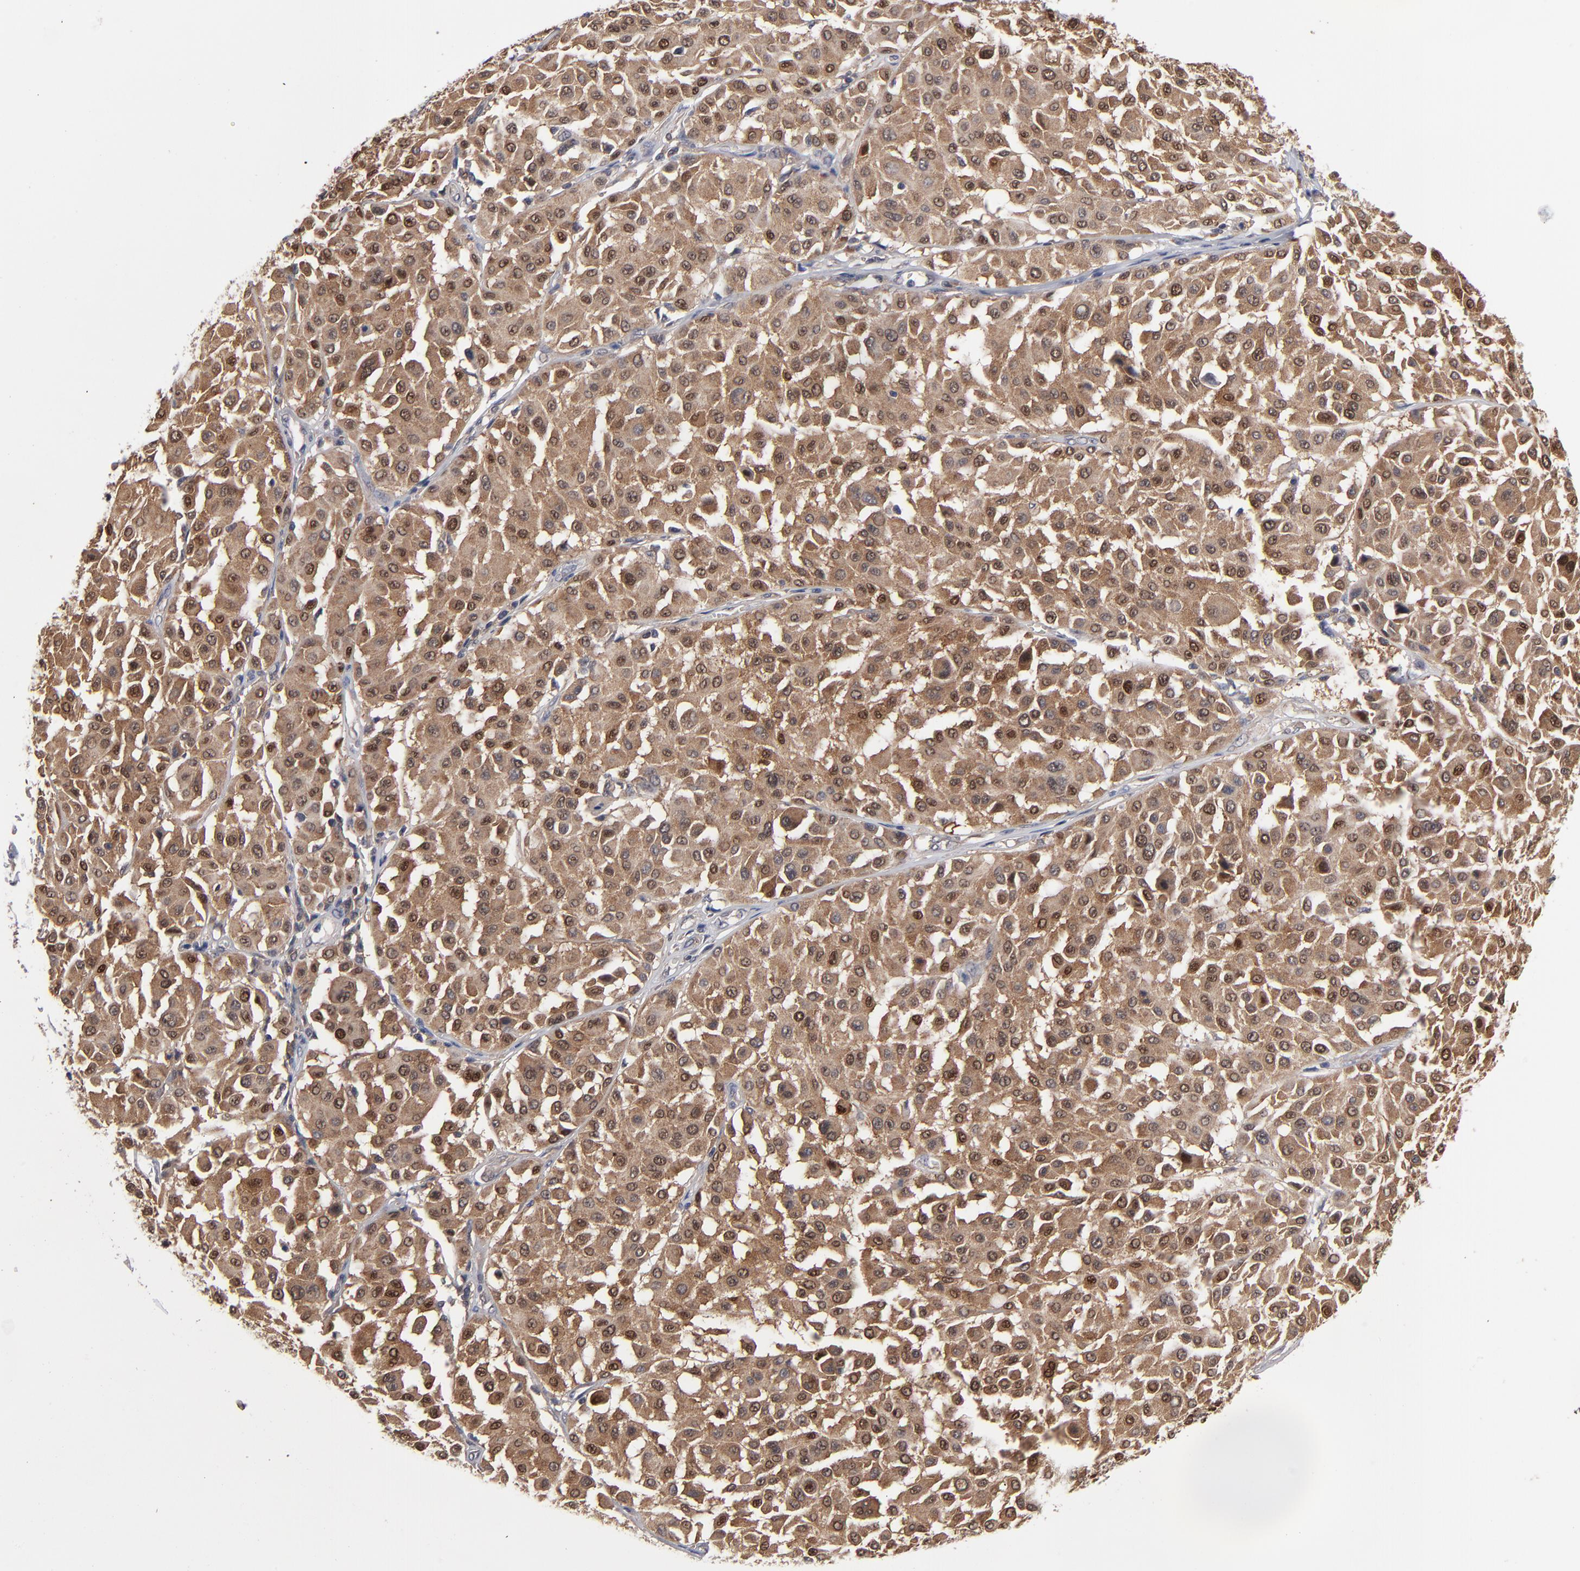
{"staining": {"intensity": "strong", "quantity": ">75%", "location": "cytoplasmic/membranous"}, "tissue": "melanoma", "cell_type": "Tumor cells", "image_type": "cancer", "snomed": [{"axis": "morphology", "description": "Malignant melanoma, Metastatic site"}, {"axis": "topography", "description": "Soft tissue"}], "caption": "High-magnification brightfield microscopy of malignant melanoma (metastatic site) stained with DAB (3,3'-diaminobenzidine) (brown) and counterstained with hematoxylin (blue). tumor cells exhibit strong cytoplasmic/membranous staining is seen in about>75% of cells. (DAB (3,3'-diaminobenzidine) IHC, brown staining for protein, blue staining for nuclei).", "gene": "ALG13", "patient": {"sex": "male", "age": 41}}